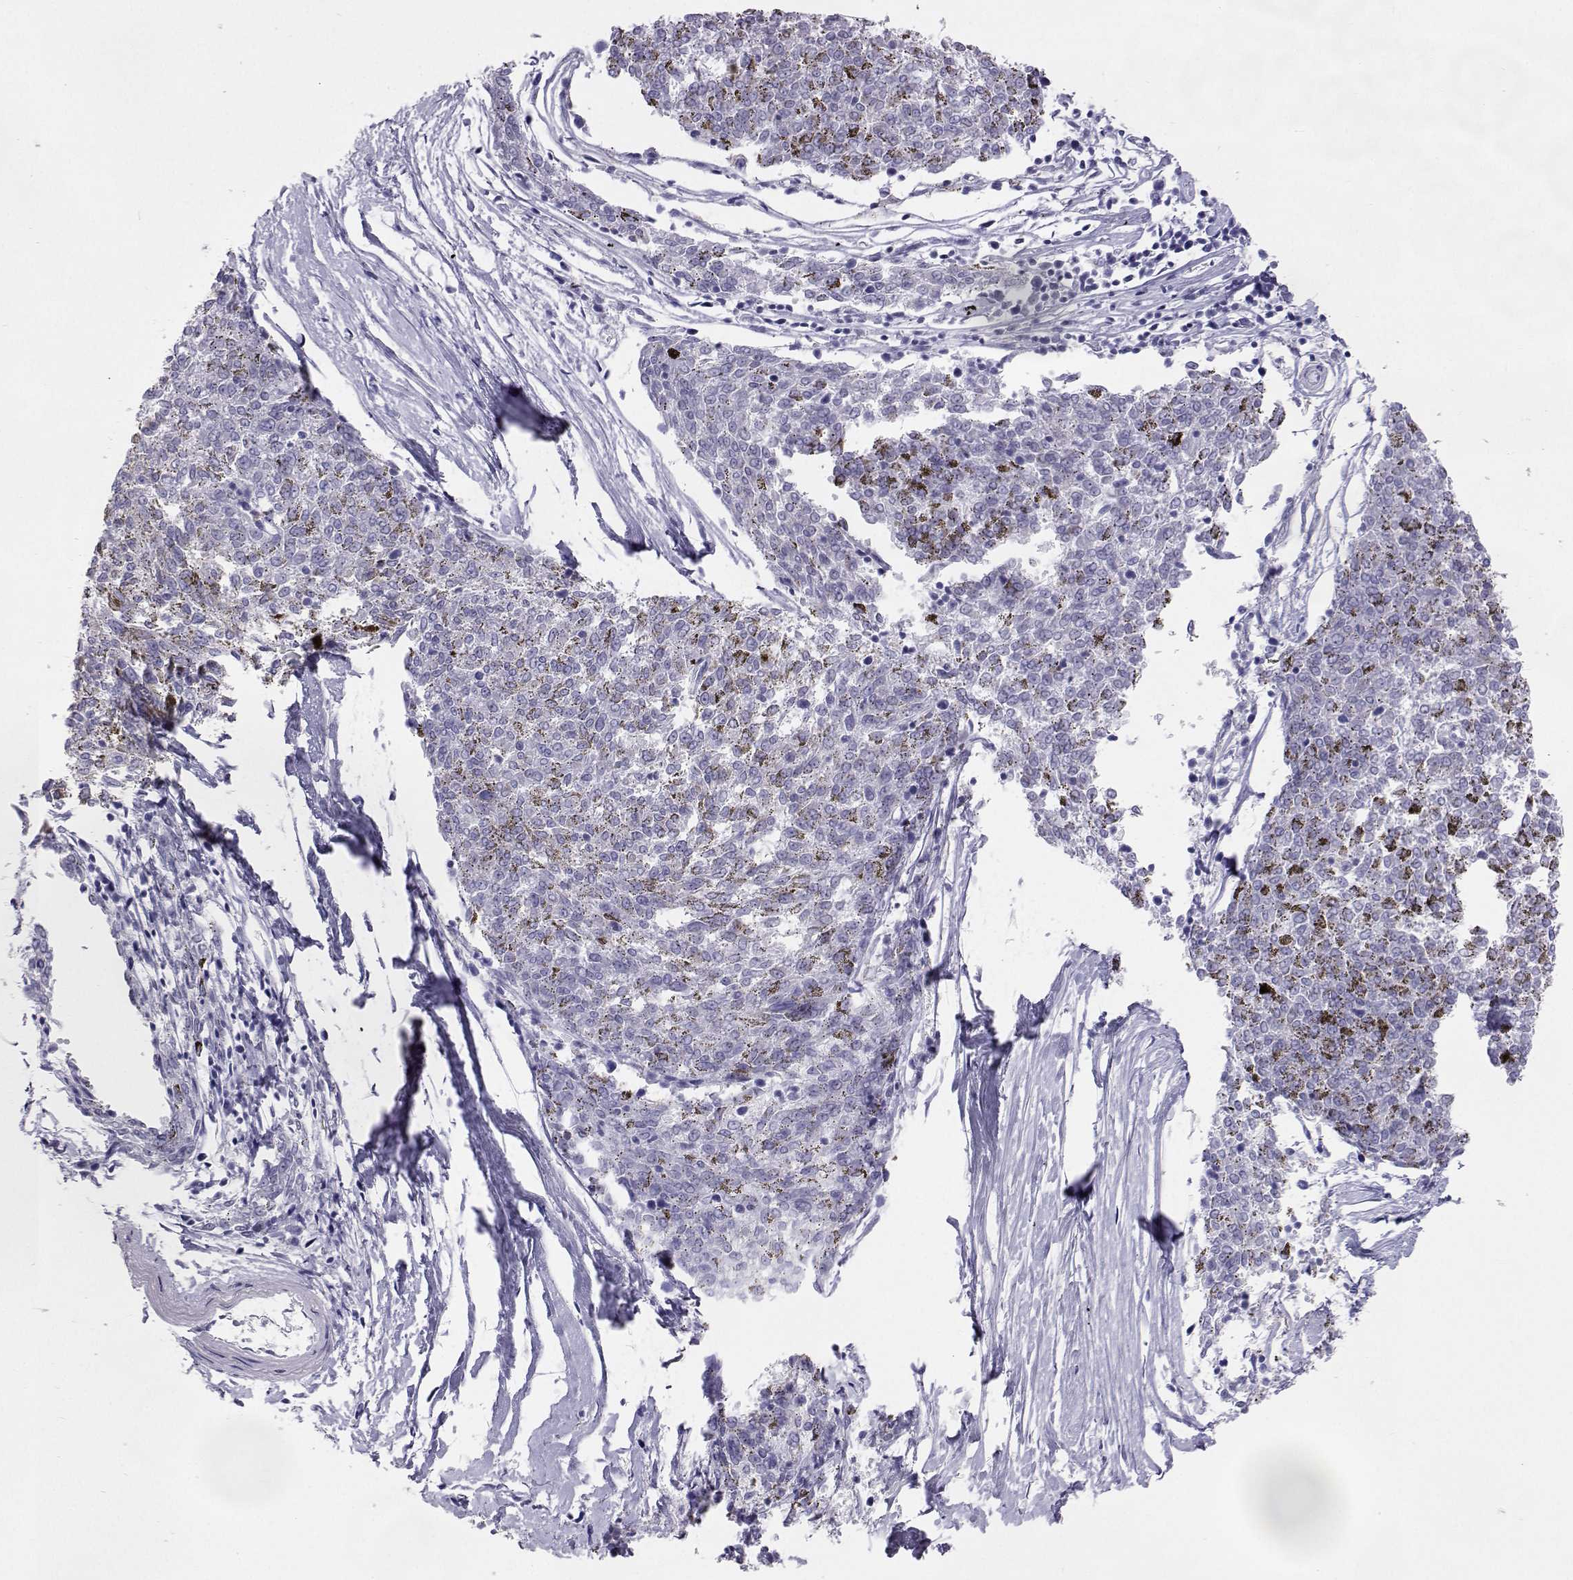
{"staining": {"intensity": "negative", "quantity": "none", "location": "none"}, "tissue": "melanoma", "cell_type": "Tumor cells", "image_type": "cancer", "snomed": [{"axis": "morphology", "description": "Malignant melanoma, NOS"}, {"axis": "topography", "description": "Skin"}], "caption": "This micrograph is of melanoma stained with IHC to label a protein in brown with the nuclei are counter-stained blue. There is no staining in tumor cells.", "gene": "PLIN4", "patient": {"sex": "female", "age": 72}}